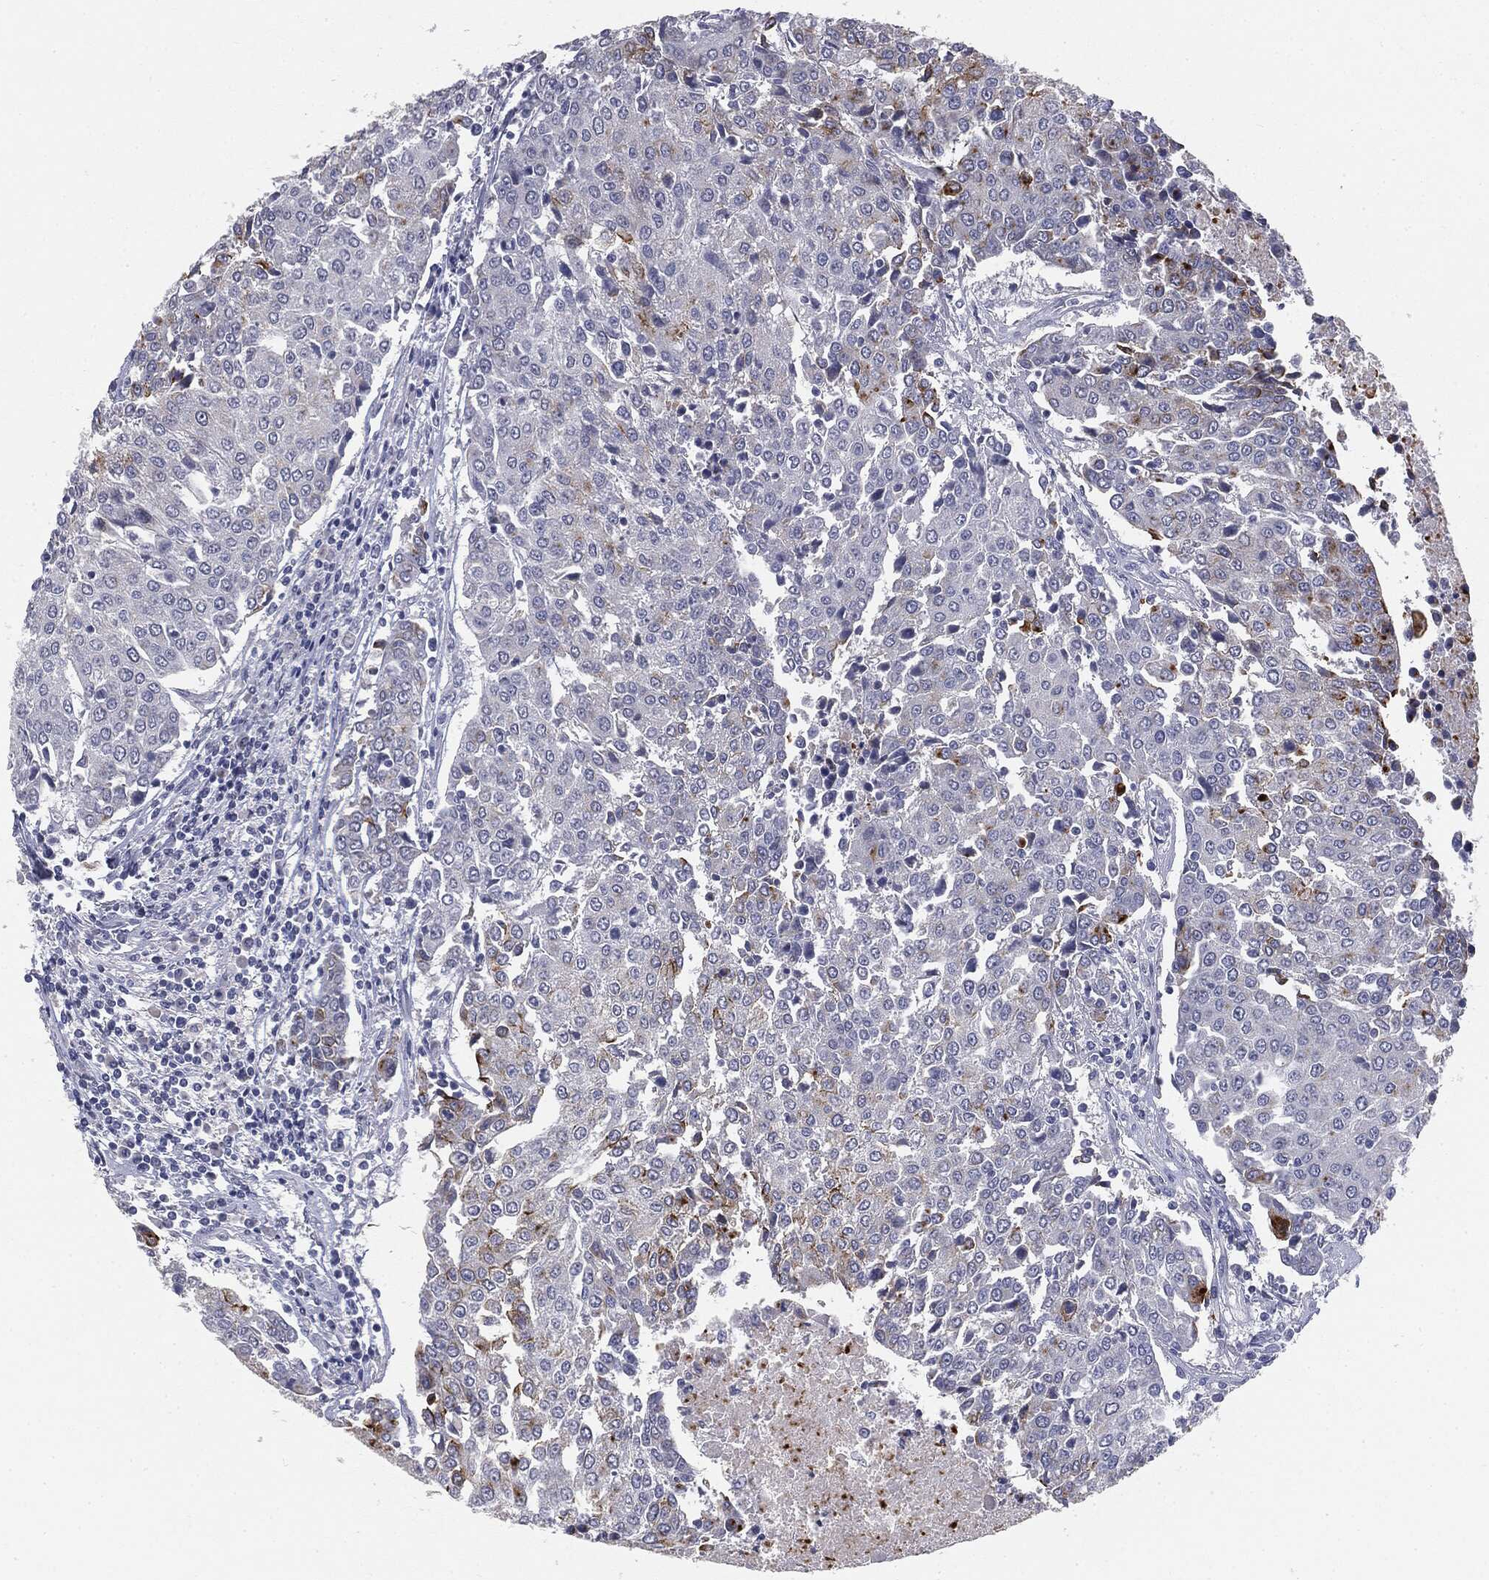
{"staining": {"intensity": "moderate", "quantity": "<25%", "location": "cytoplasmic/membranous"}, "tissue": "urothelial cancer", "cell_type": "Tumor cells", "image_type": "cancer", "snomed": [{"axis": "morphology", "description": "Urothelial carcinoma, High grade"}, {"axis": "topography", "description": "Urinary bladder"}], "caption": "Protein expression analysis of human urothelial carcinoma (high-grade) reveals moderate cytoplasmic/membranous expression in about <25% of tumor cells. (DAB (3,3'-diaminobenzidine) IHC, brown staining for protein, blue staining for nuclei).", "gene": "MUC1", "patient": {"sex": "female", "age": 85}}